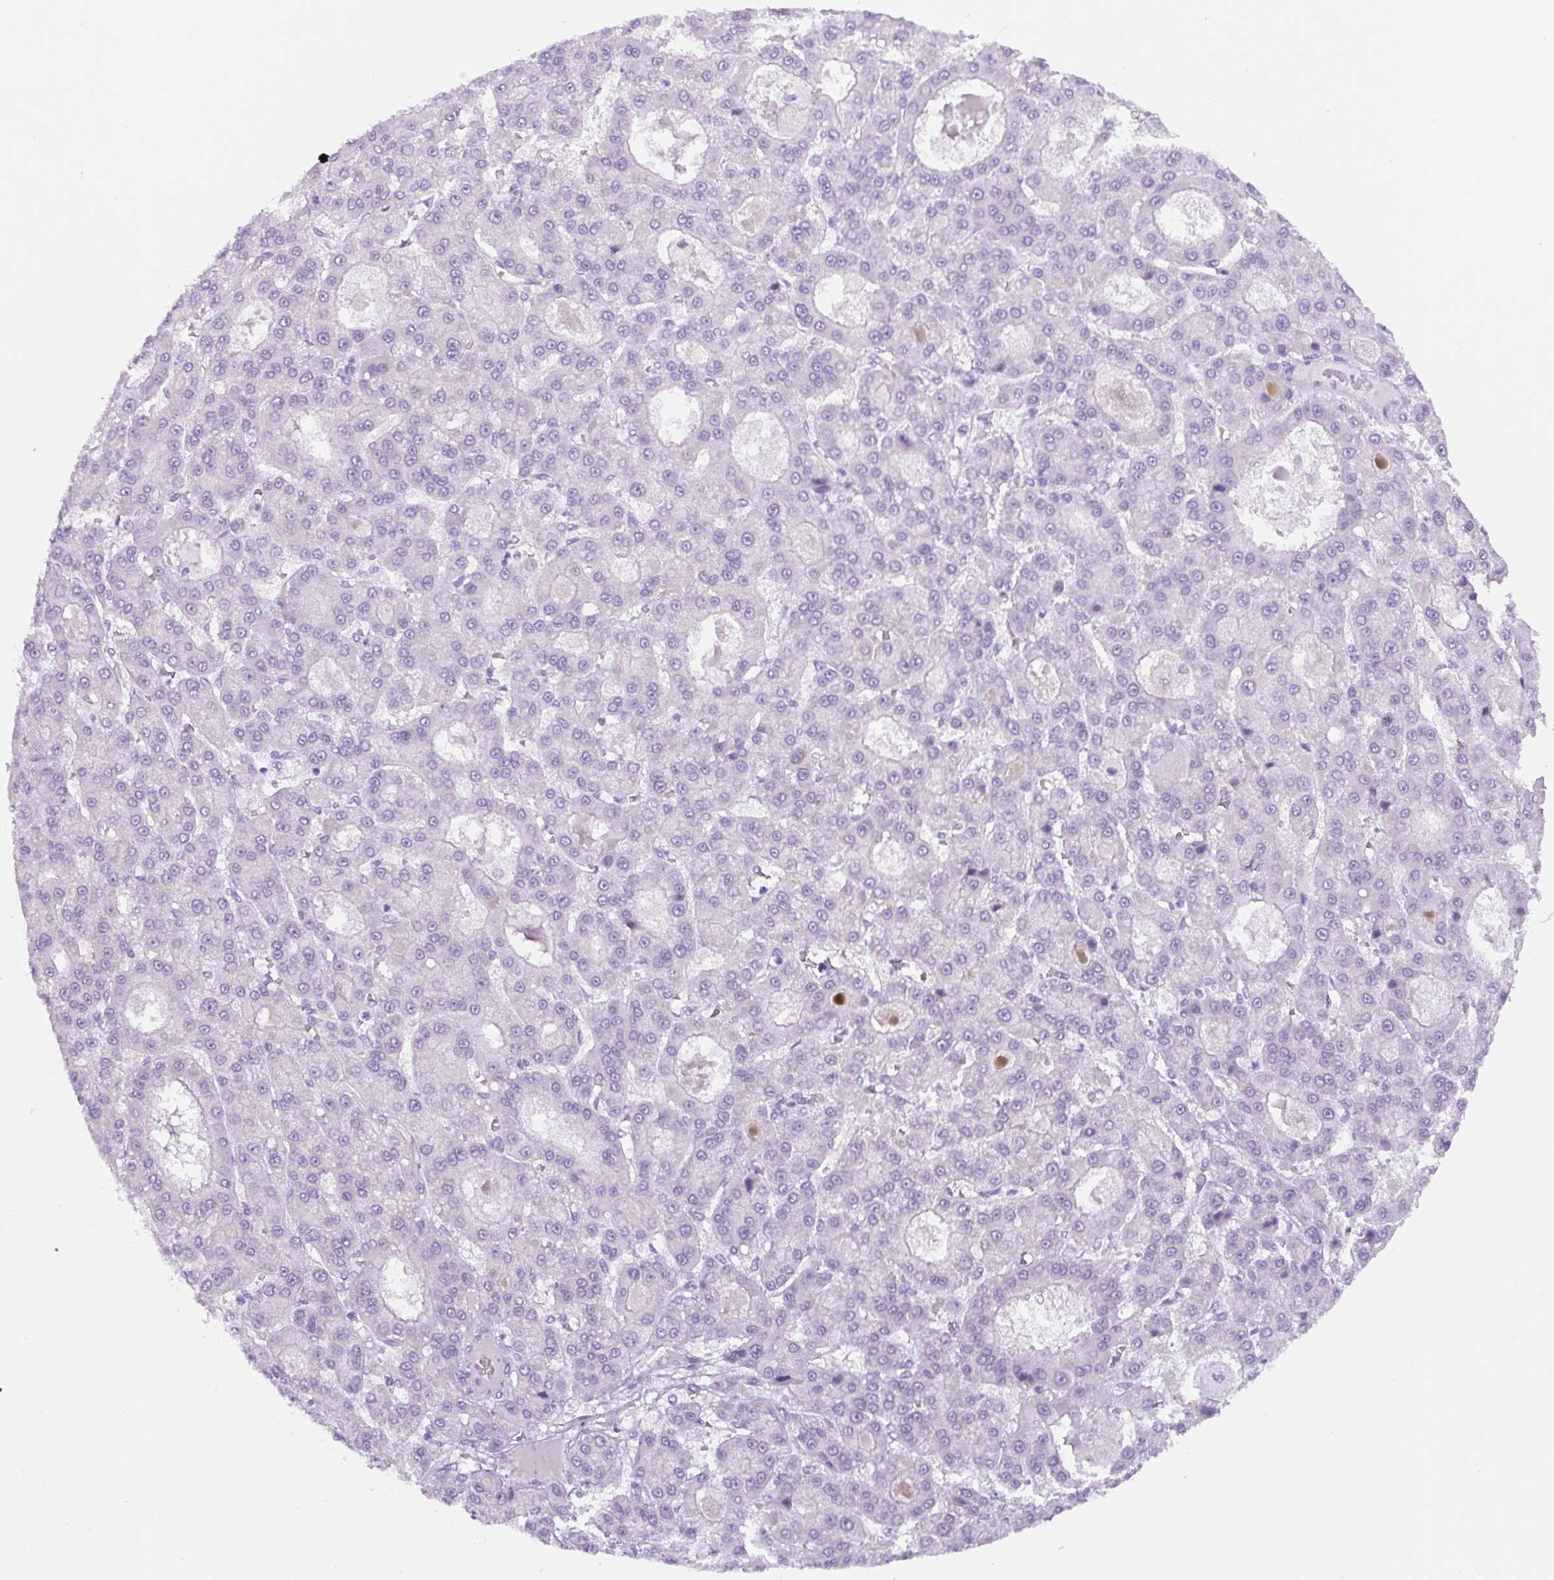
{"staining": {"intensity": "negative", "quantity": "none", "location": "none"}, "tissue": "liver cancer", "cell_type": "Tumor cells", "image_type": "cancer", "snomed": [{"axis": "morphology", "description": "Carcinoma, Hepatocellular, NOS"}, {"axis": "topography", "description": "Liver"}], "caption": "This is an IHC image of liver cancer. There is no staining in tumor cells.", "gene": "ADAMTS19", "patient": {"sex": "male", "age": 70}}